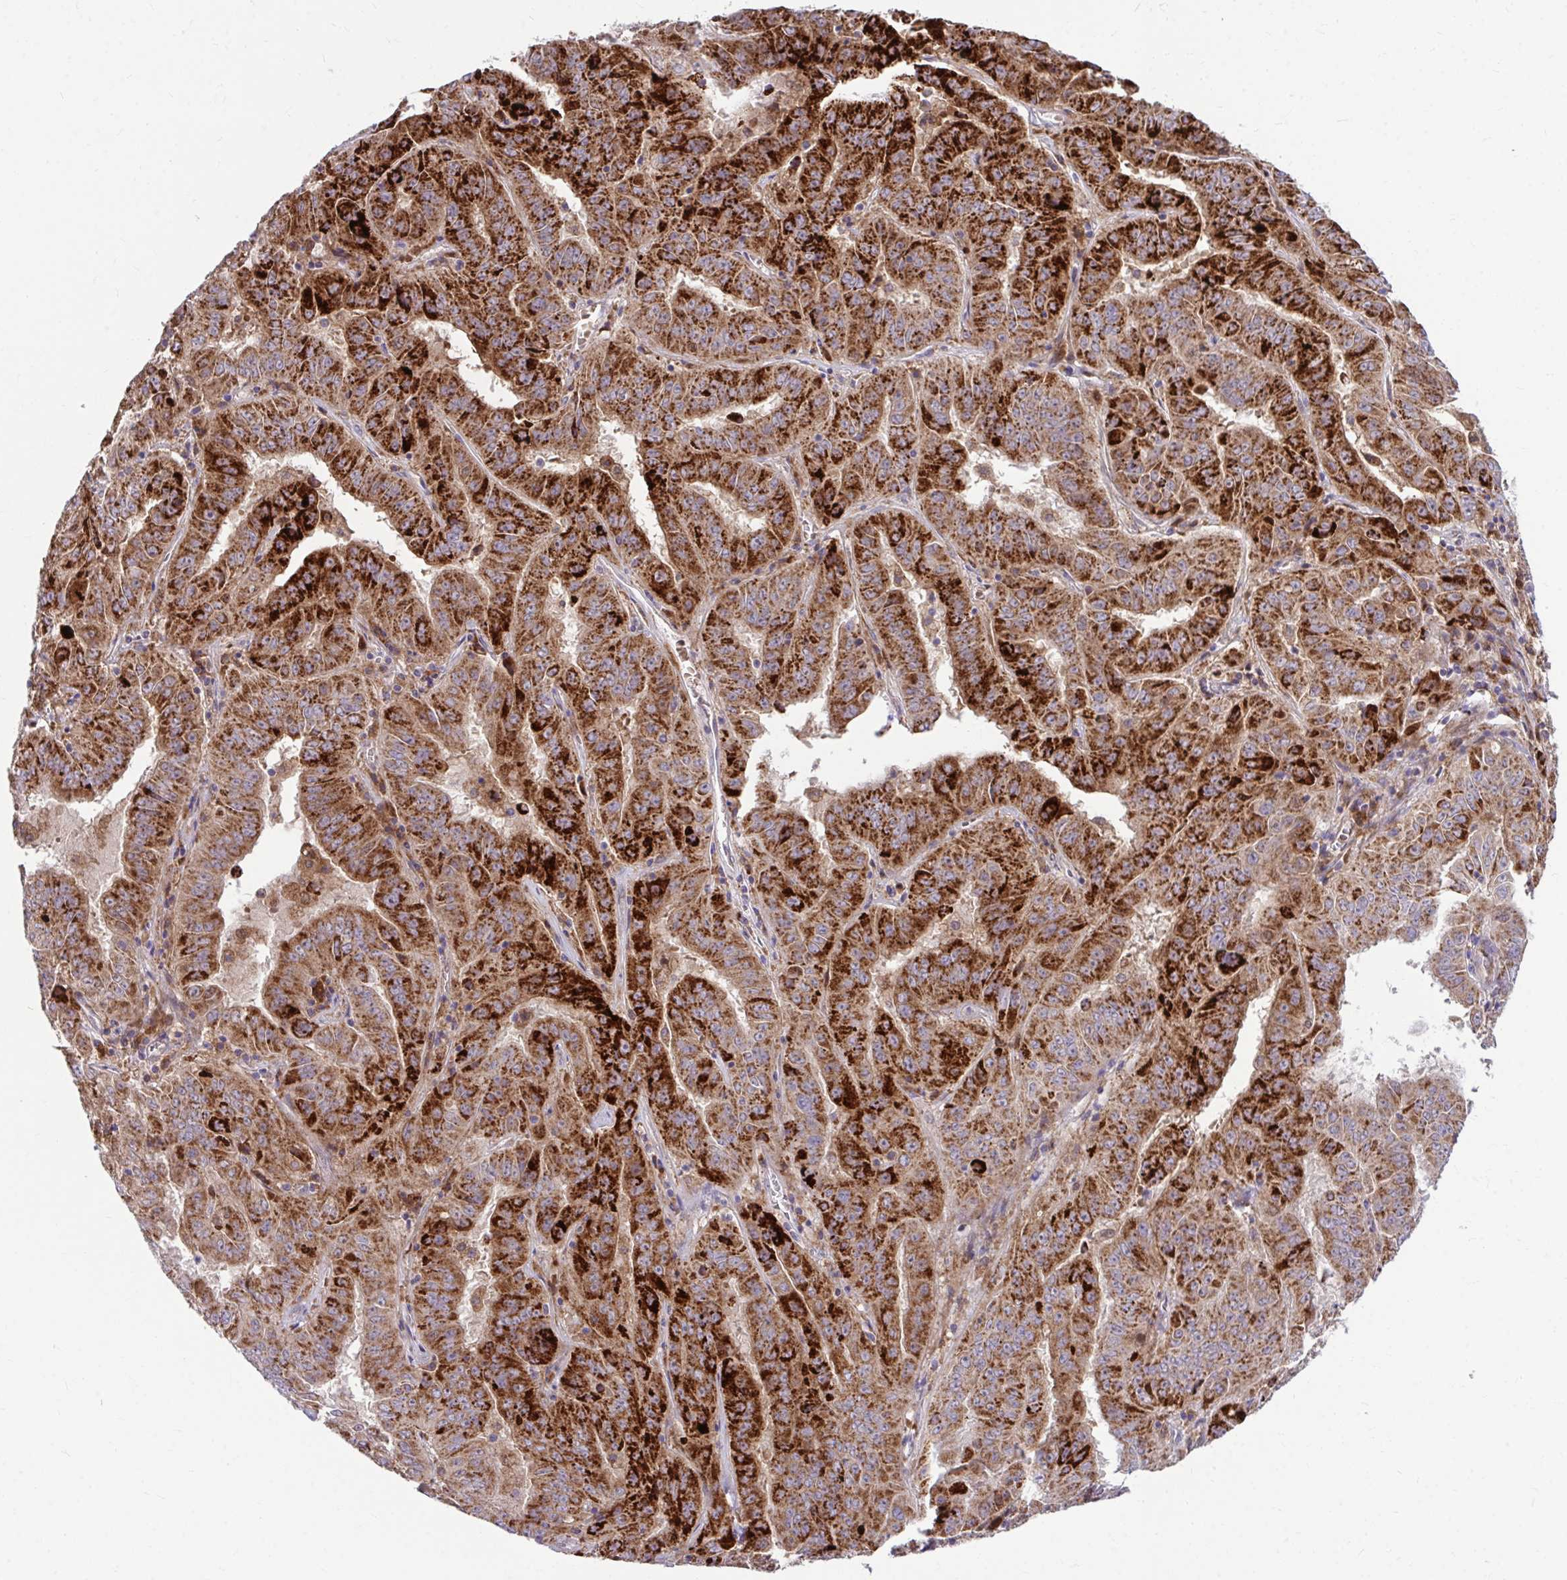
{"staining": {"intensity": "strong", "quantity": ">75%", "location": "cytoplasmic/membranous"}, "tissue": "pancreatic cancer", "cell_type": "Tumor cells", "image_type": "cancer", "snomed": [{"axis": "morphology", "description": "Adenocarcinoma, NOS"}, {"axis": "topography", "description": "Pancreas"}], "caption": "This histopathology image demonstrates IHC staining of human pancreatic adenocarcinoma, with high strong cytoplasmic/membranous staining in about >75% of tumor cells.", "gene": "C16orf54", "patient": {"sex": "male", "age": 63}}